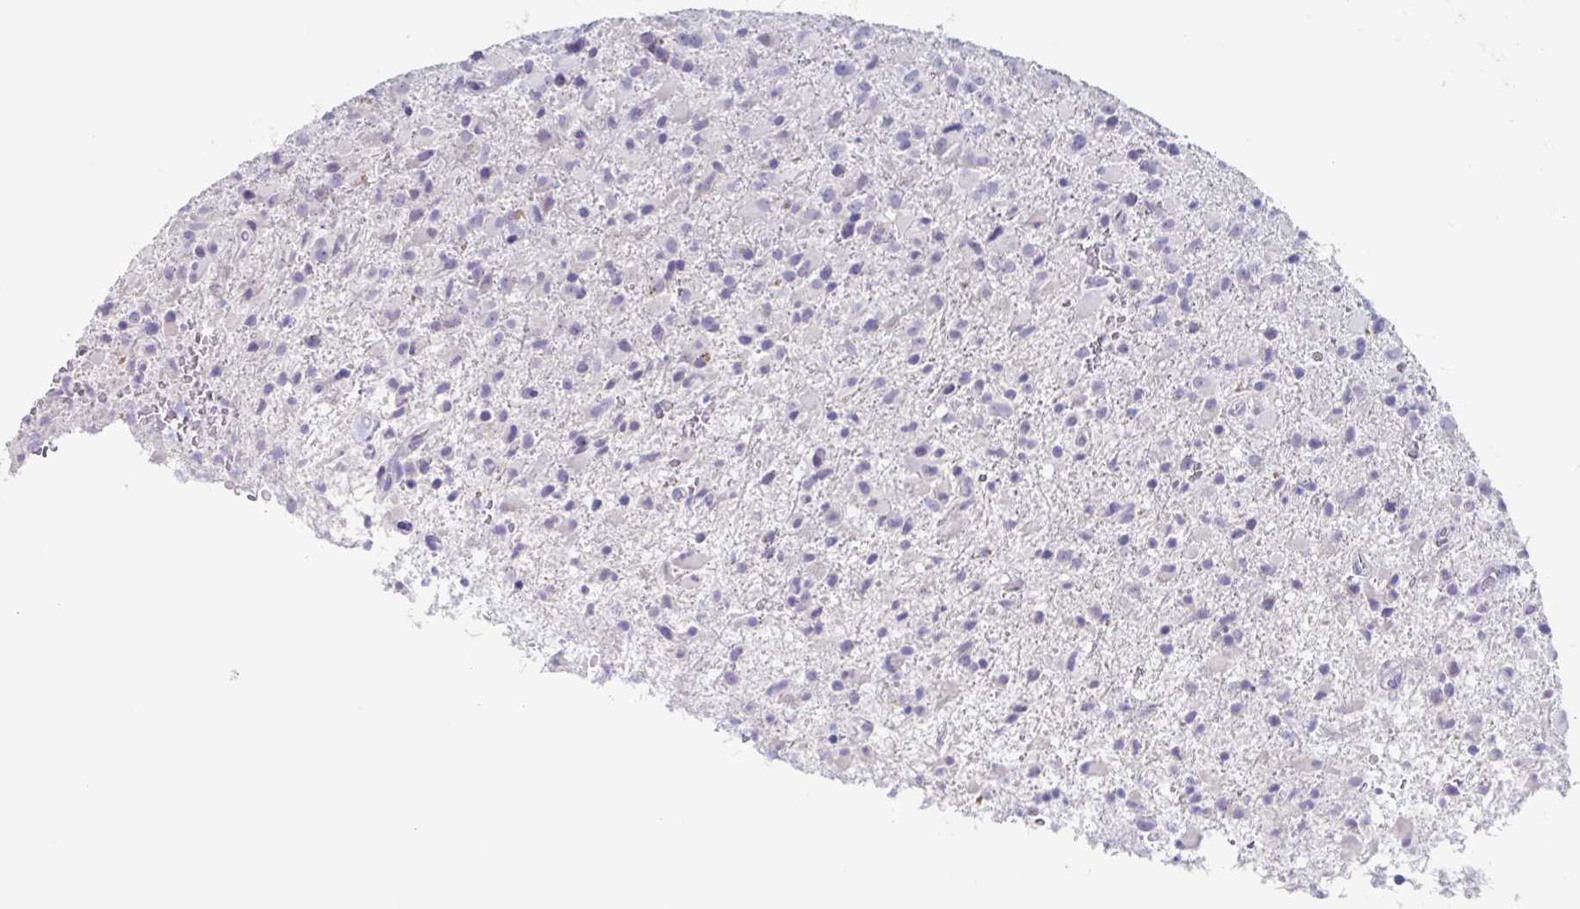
{"staining": {"intensity": "negative", "quantity": "none", "location": "none"}, "tissue": "glioma", "cell_type": "Tumor cells", "image_type": "cancer", "snomed": [{"axis": "morphology", "description": "Glioma, malignant, Low grade"}, {"axis": "topography", "description": "Brain"}], "caption": "IHC photomicrograph of malignant glioma (low-grade) stained for a protein (brown), which reveals no staining in tumor cells. Brightfield microscopy of immunohistochemistry stained with DAB (3,3'-diaminobenzidine) (brown) and hematoxylin (blue), captured at high magnification.", "gene": "NOXRED1", "patient": {"sex": "male", "age": 65}}